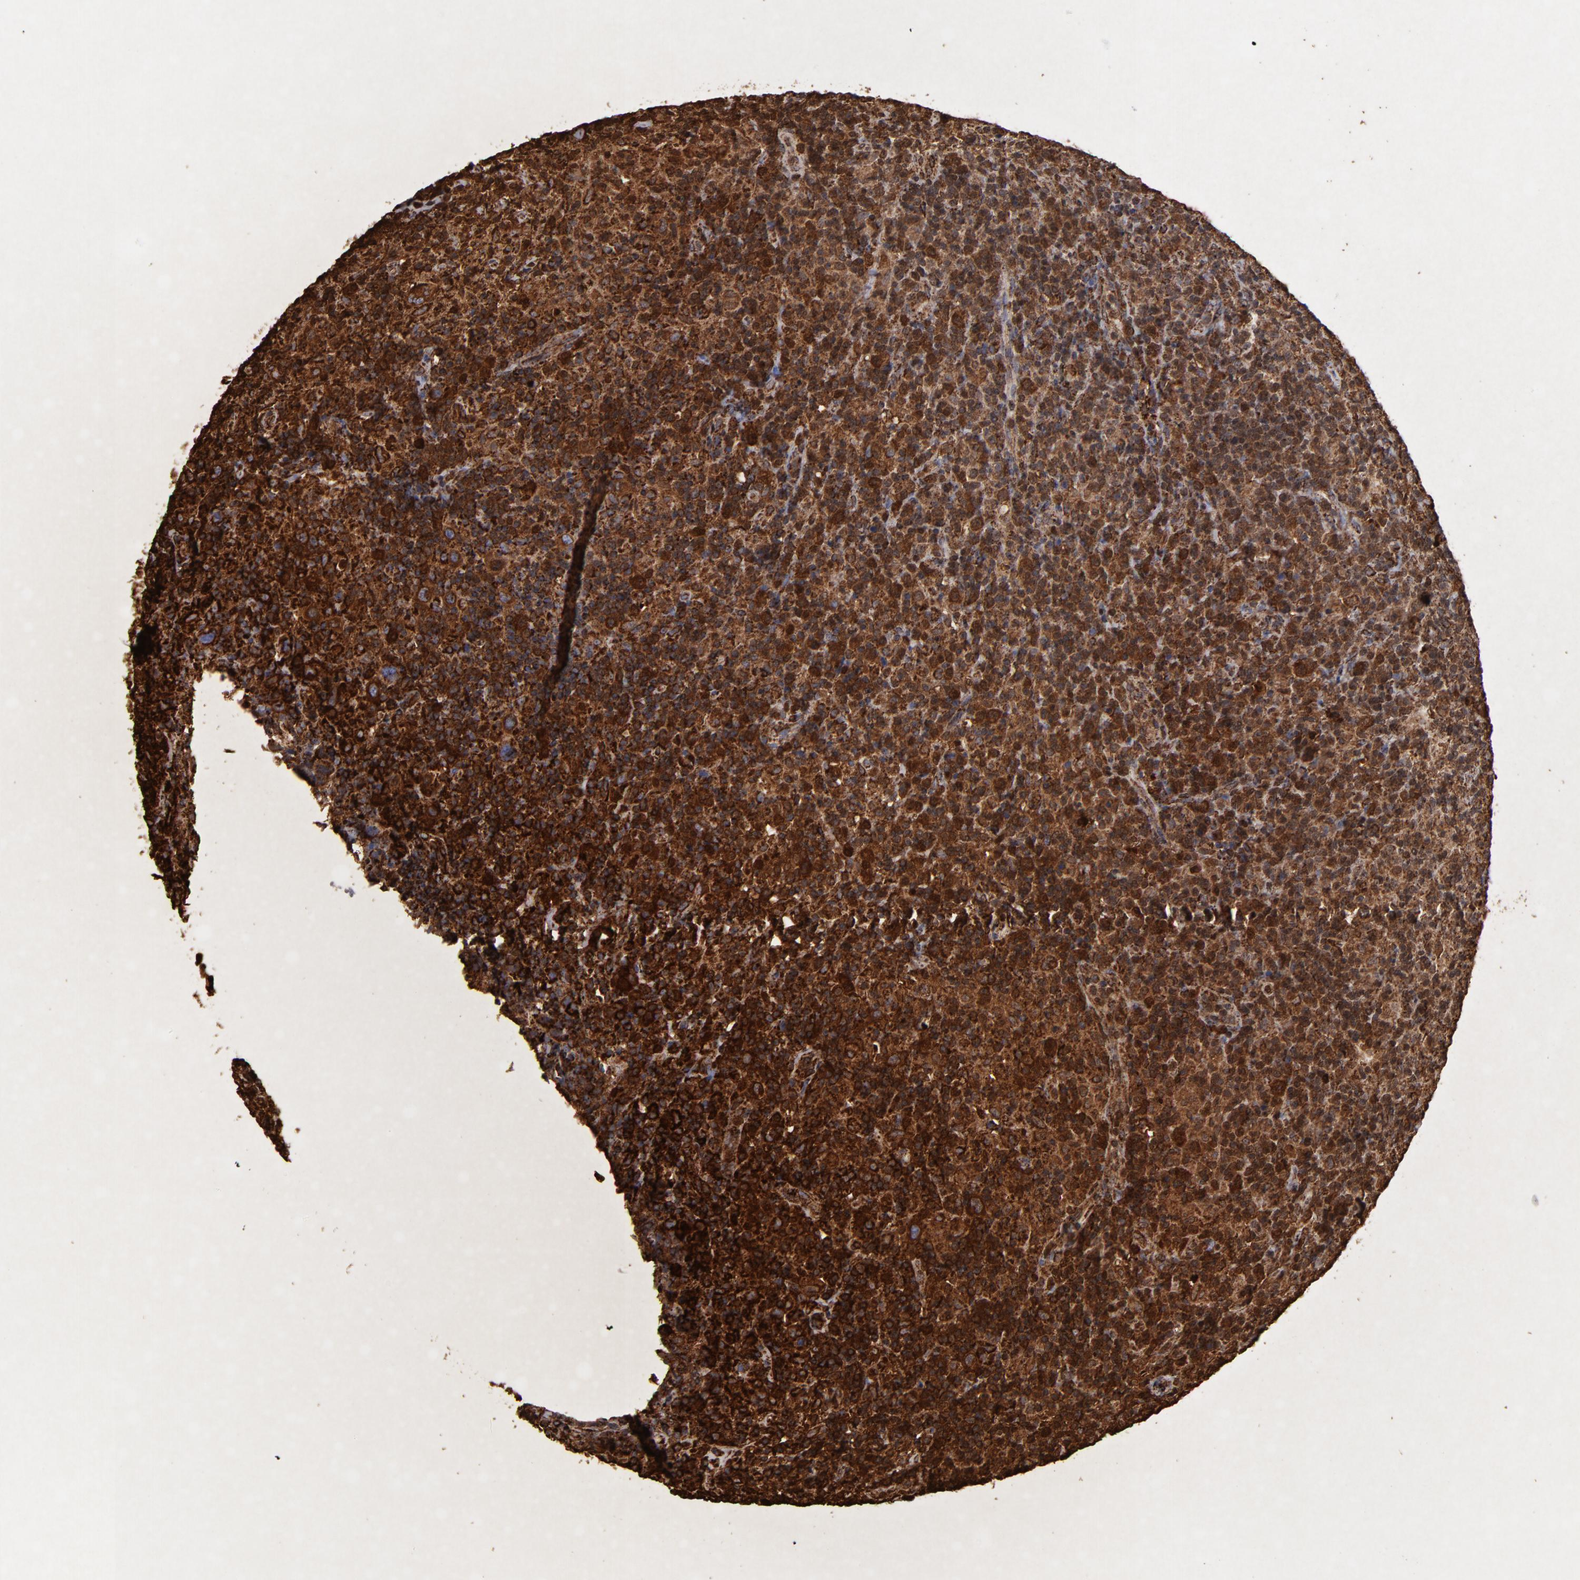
{"staining": {"intensity": "strong", "quantity": "25%-75%", "location": "cytoplasmic/membranous"}, "tissue": "lymphoma", "cell_type": "Tumor cells", "image_type": "cancer", "snomed": [{"axis": "morphology", "description": "Hodgkin's disease, NOS"}, {"axis": "topography", "description": "Lymph node"}], "caption": "Hodgkin's disease stained with immunohistochemistry (IHC) displays strong cytoplasmic/membranous expression in about 25%-75% of tumor cells.", "gene": "SOD2", "patient": {"sex": "male", "age": 65}}